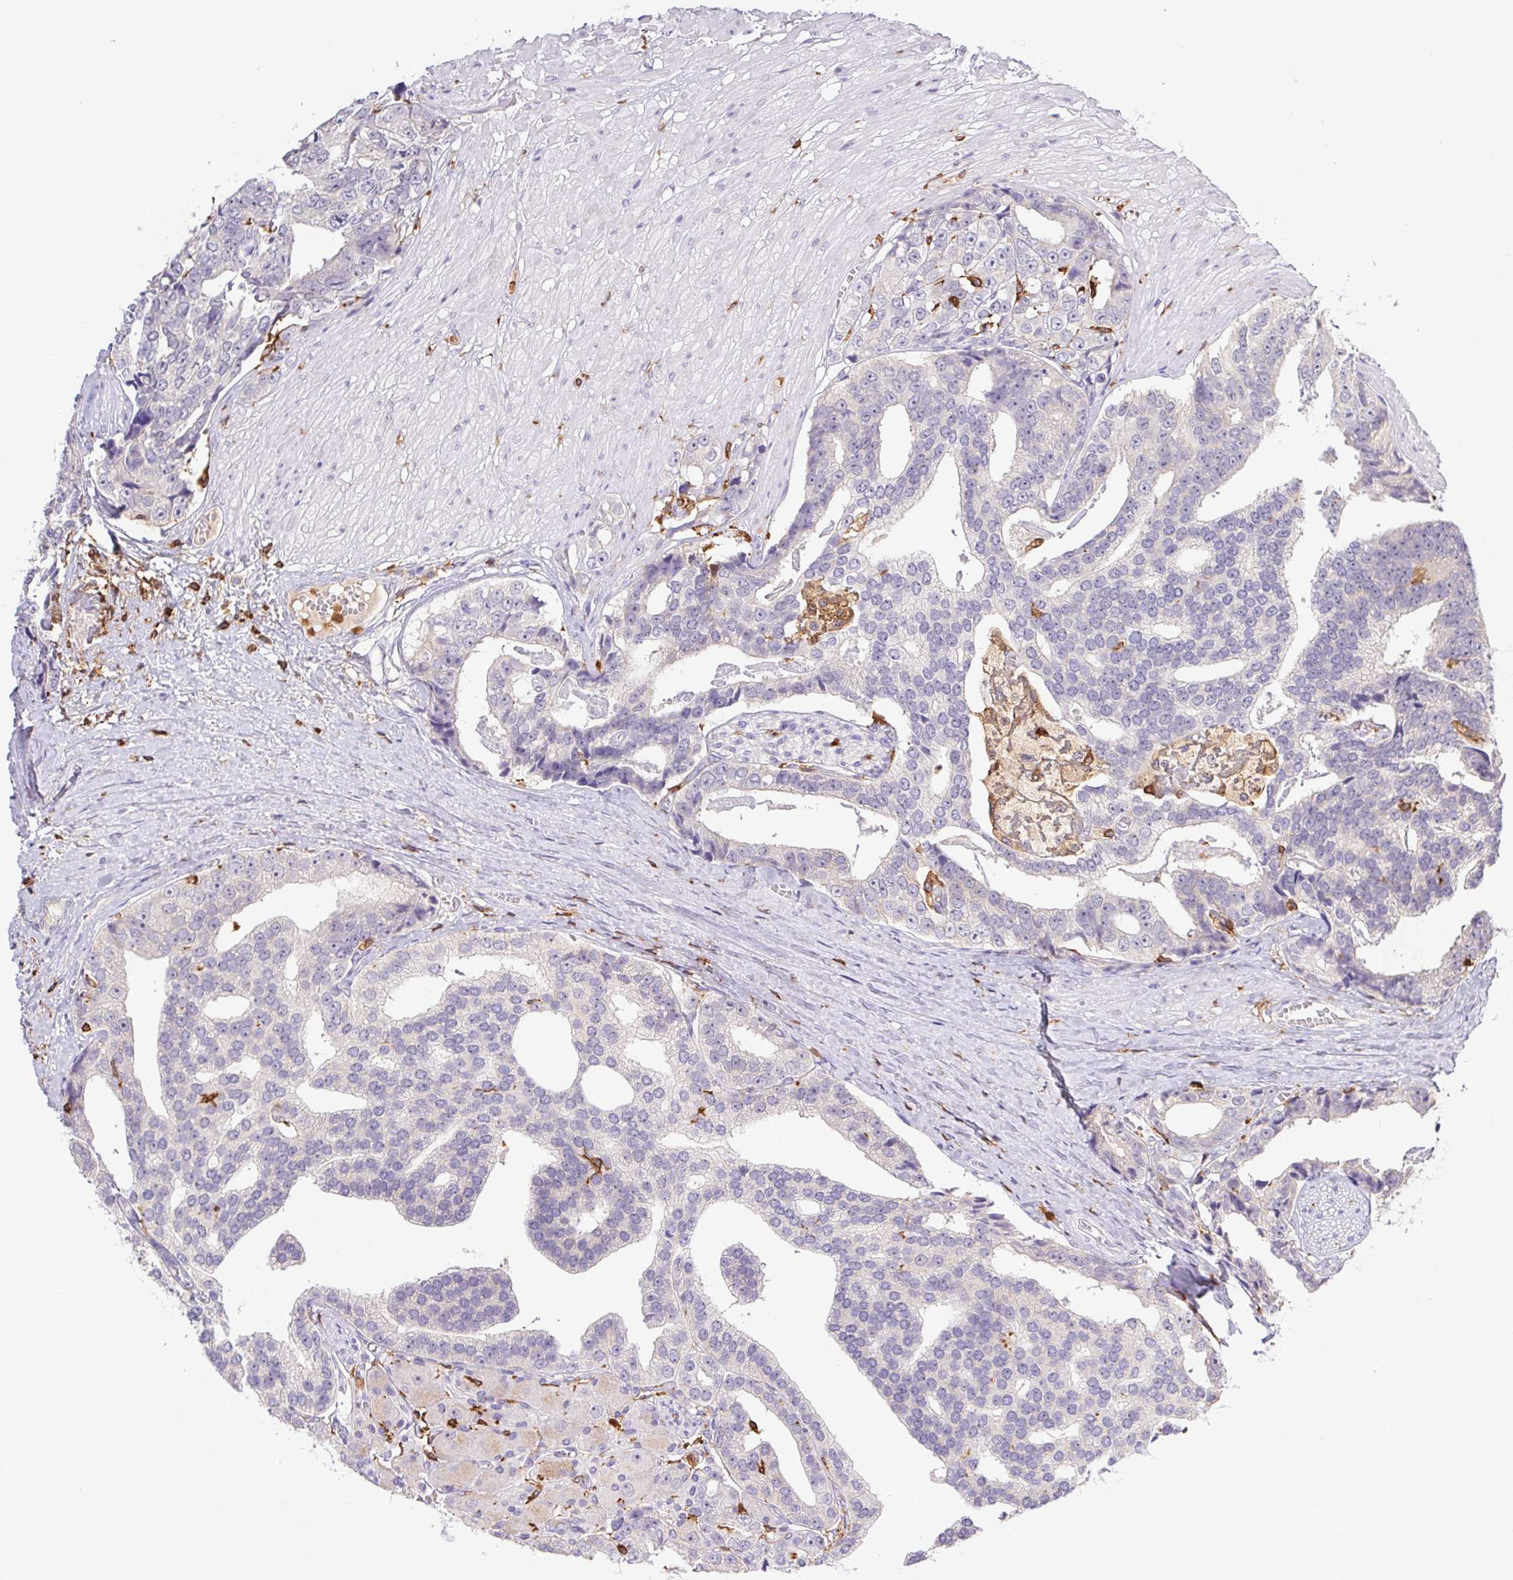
{"staining": {"intensity": "negative", "quantity": "none", "location": "none"}, "tissue": "prostate cancer", "cell_type": "Tumor cells", "image_type": "cancer", "snomed": [{"axis": "morphology", "description": "Adenocarcinoma, High grade"}, {"axis": "topography", "description": "Prostate"}], "caption": "This is an immunohistochemistry image of human prostate adenocarcinoma (high-grade). There is no staining in tumor cells.", "gene": "APBB1IP", "patient": {"sex": "male", "age": 71}}